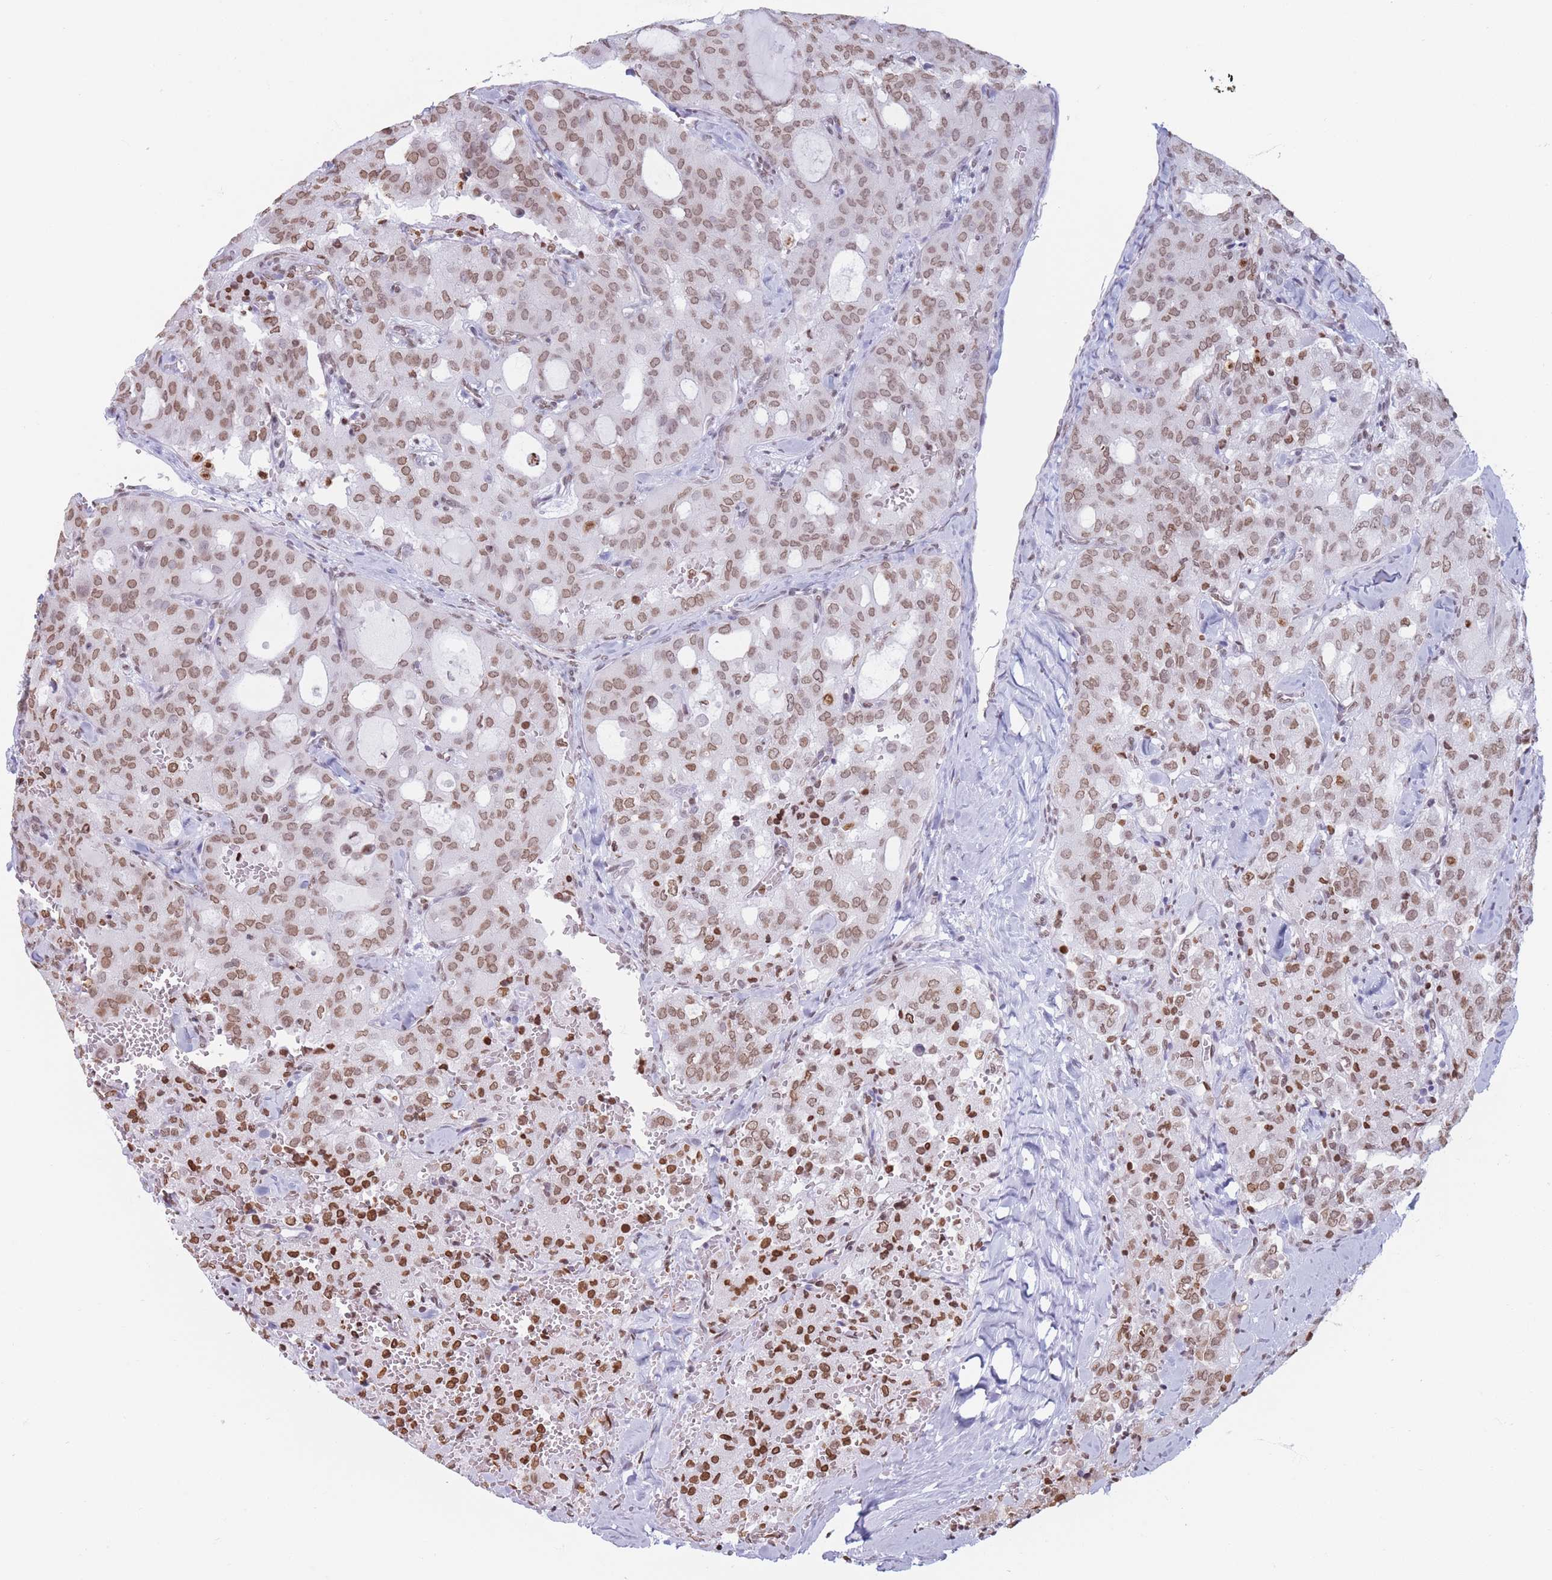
{"staining": {"intensity": "moderate", "quantity": ">75%", "location": "nuclear"}, "tissue": "thyroid cancer", "cell_type": "Tumor cells", "image_type": "cancer", "snomed": [{"axis": "morphology", "description": "Follicular adenoma carcinoma, NOS"}, {"axis": "topography", "description": "Thyroid gland"}], "caption": "A high-resolution micrograph shows IHC staining of thyroid cancer, which exhibits moderate nuclear staining in approximately >75% of tumor cells.", "gene": "RYK", "patient": {"sex": "male", "age": 75}}